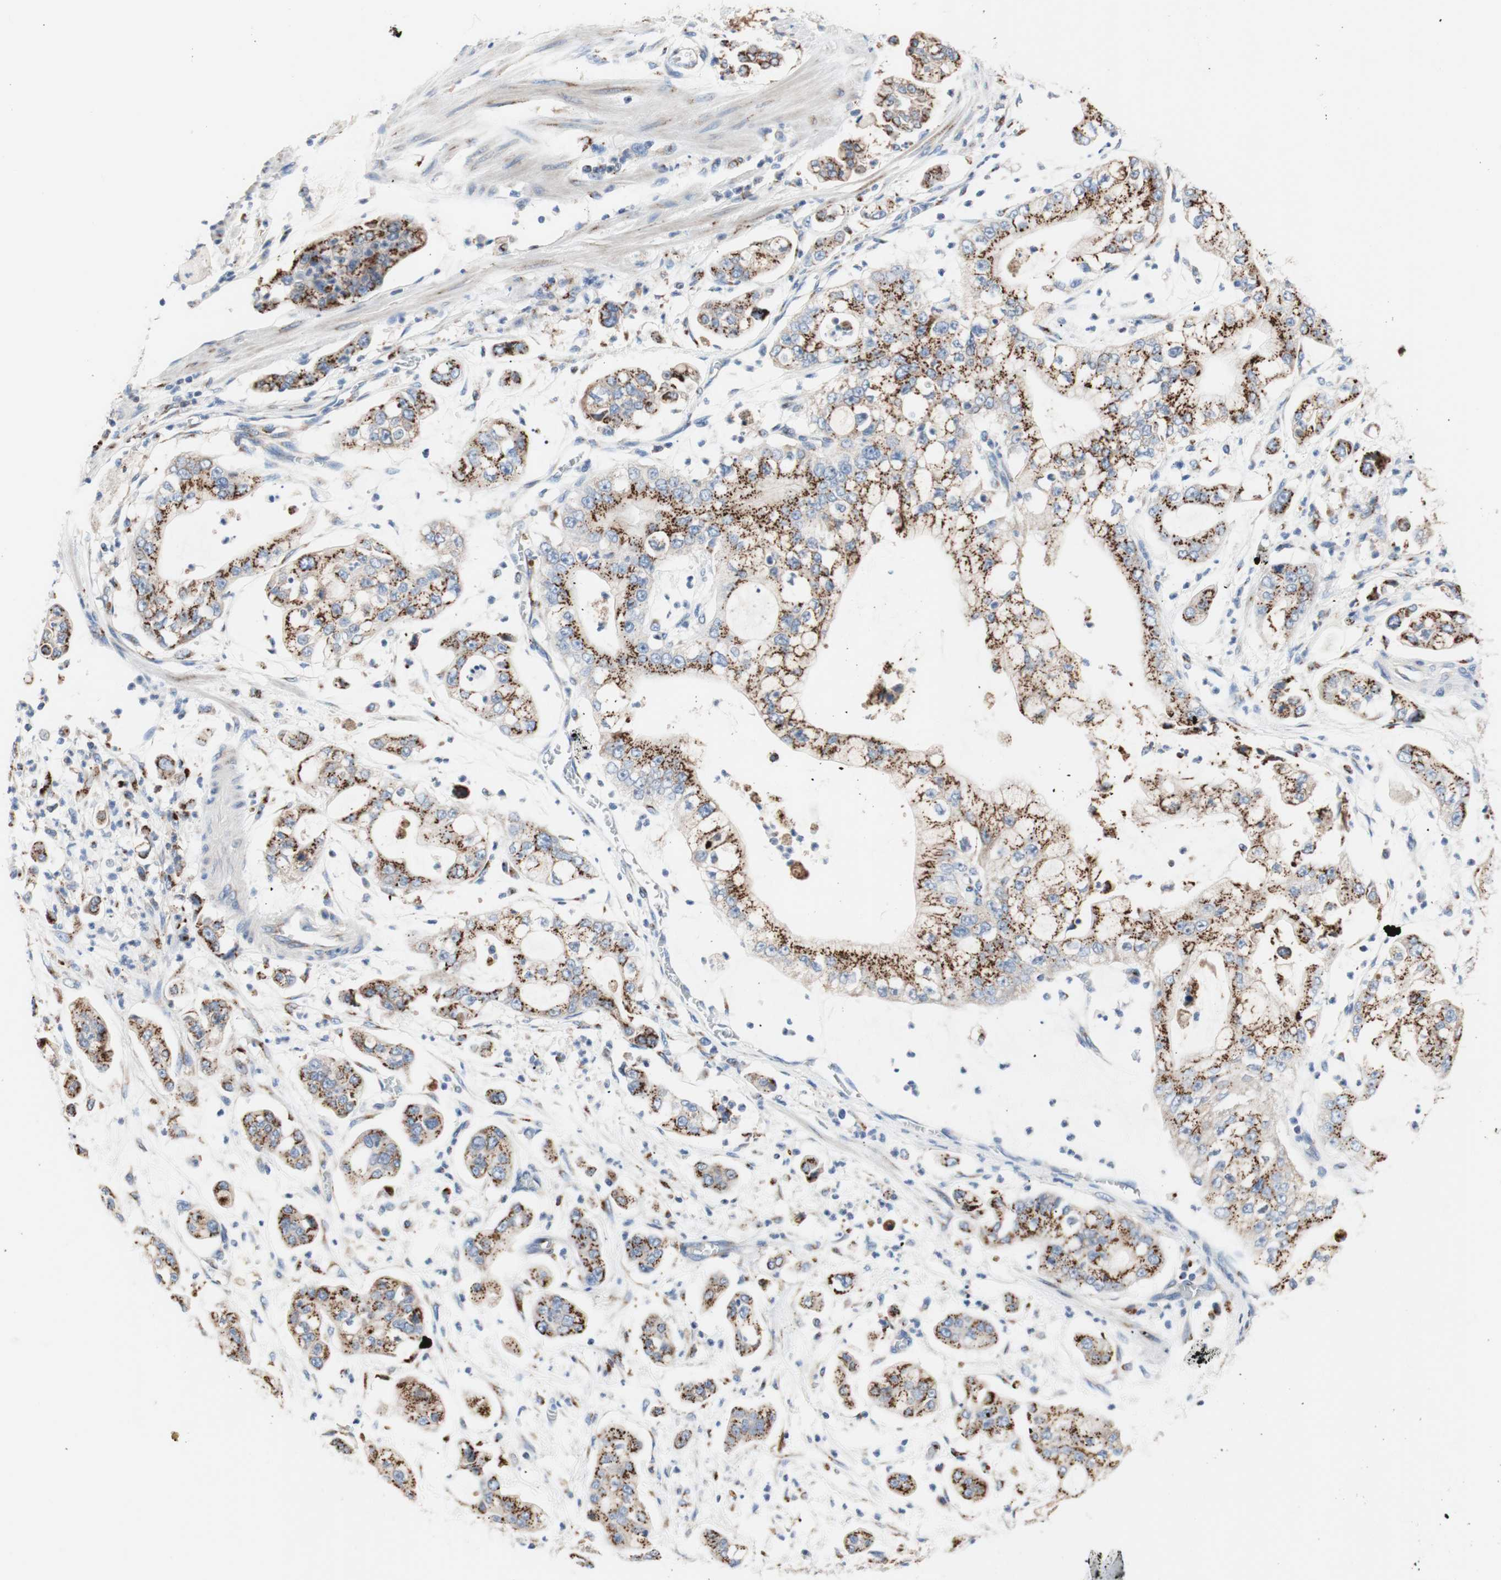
{"staining": {"intensity": "moderate", "quantity": ">75%", "location": "cytoplasmic/membranous"}, "tissue": "stomach cancer", "cell_type": "Tumor cells", "image_type": "cancer", "snomed": [{"axis": "morphology", "description": "Adenocarcinoma, NOS"}, {"axis": "topography", "description": "Stomach"}], "caption": "This is an image of immunohistochemistry staining of stomach cancer, which shows moderate expression in the cytoplasmic/membranous of tumor cells.", "gene": "GALNT2", "patient": {"sex": "male", "age": 76}}